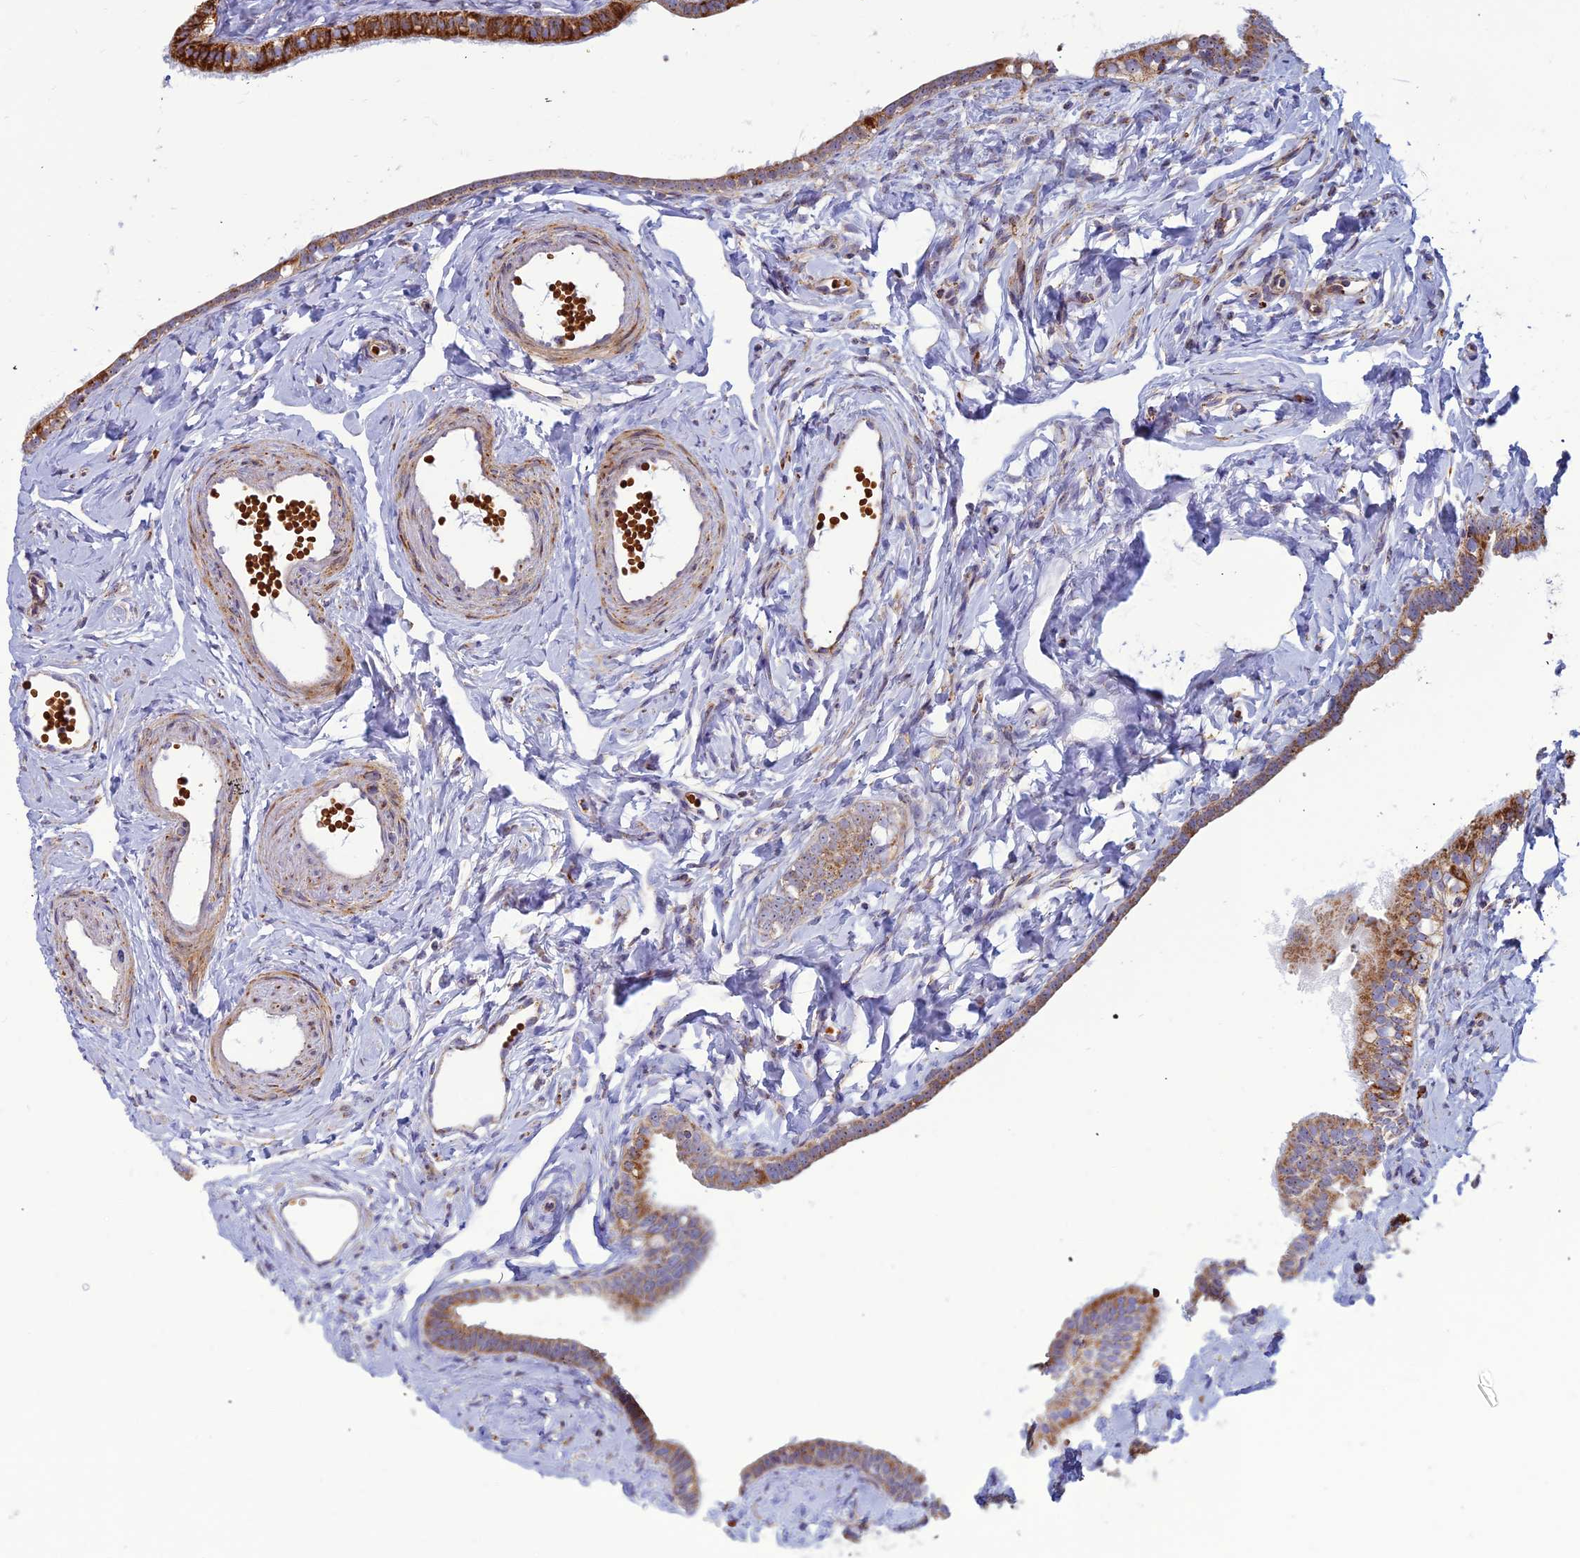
{"staining": {"intensity": "strong", "quantity": ">75%", "location": "cytoplasmic/membranous"}, "tissue": "fallopian tube", "cell_type": "Glandular cells", "image_type": "normal", "snomed": [{"axis": "morphology", "description": "Normal tissue, NOS"}, {"axis": "topography", "description": "Fallopian tube"}], "caption": "Immunohistochemistry (IHC) micrograph of benign fallopian tube stained for a protein (brown), which reveals high levels of strong cytoplasmic/membranous staining in approximately >75% of glandular cells.", "gene": "SLC35F4", "patient": {"sex": "female", "age": 66}}